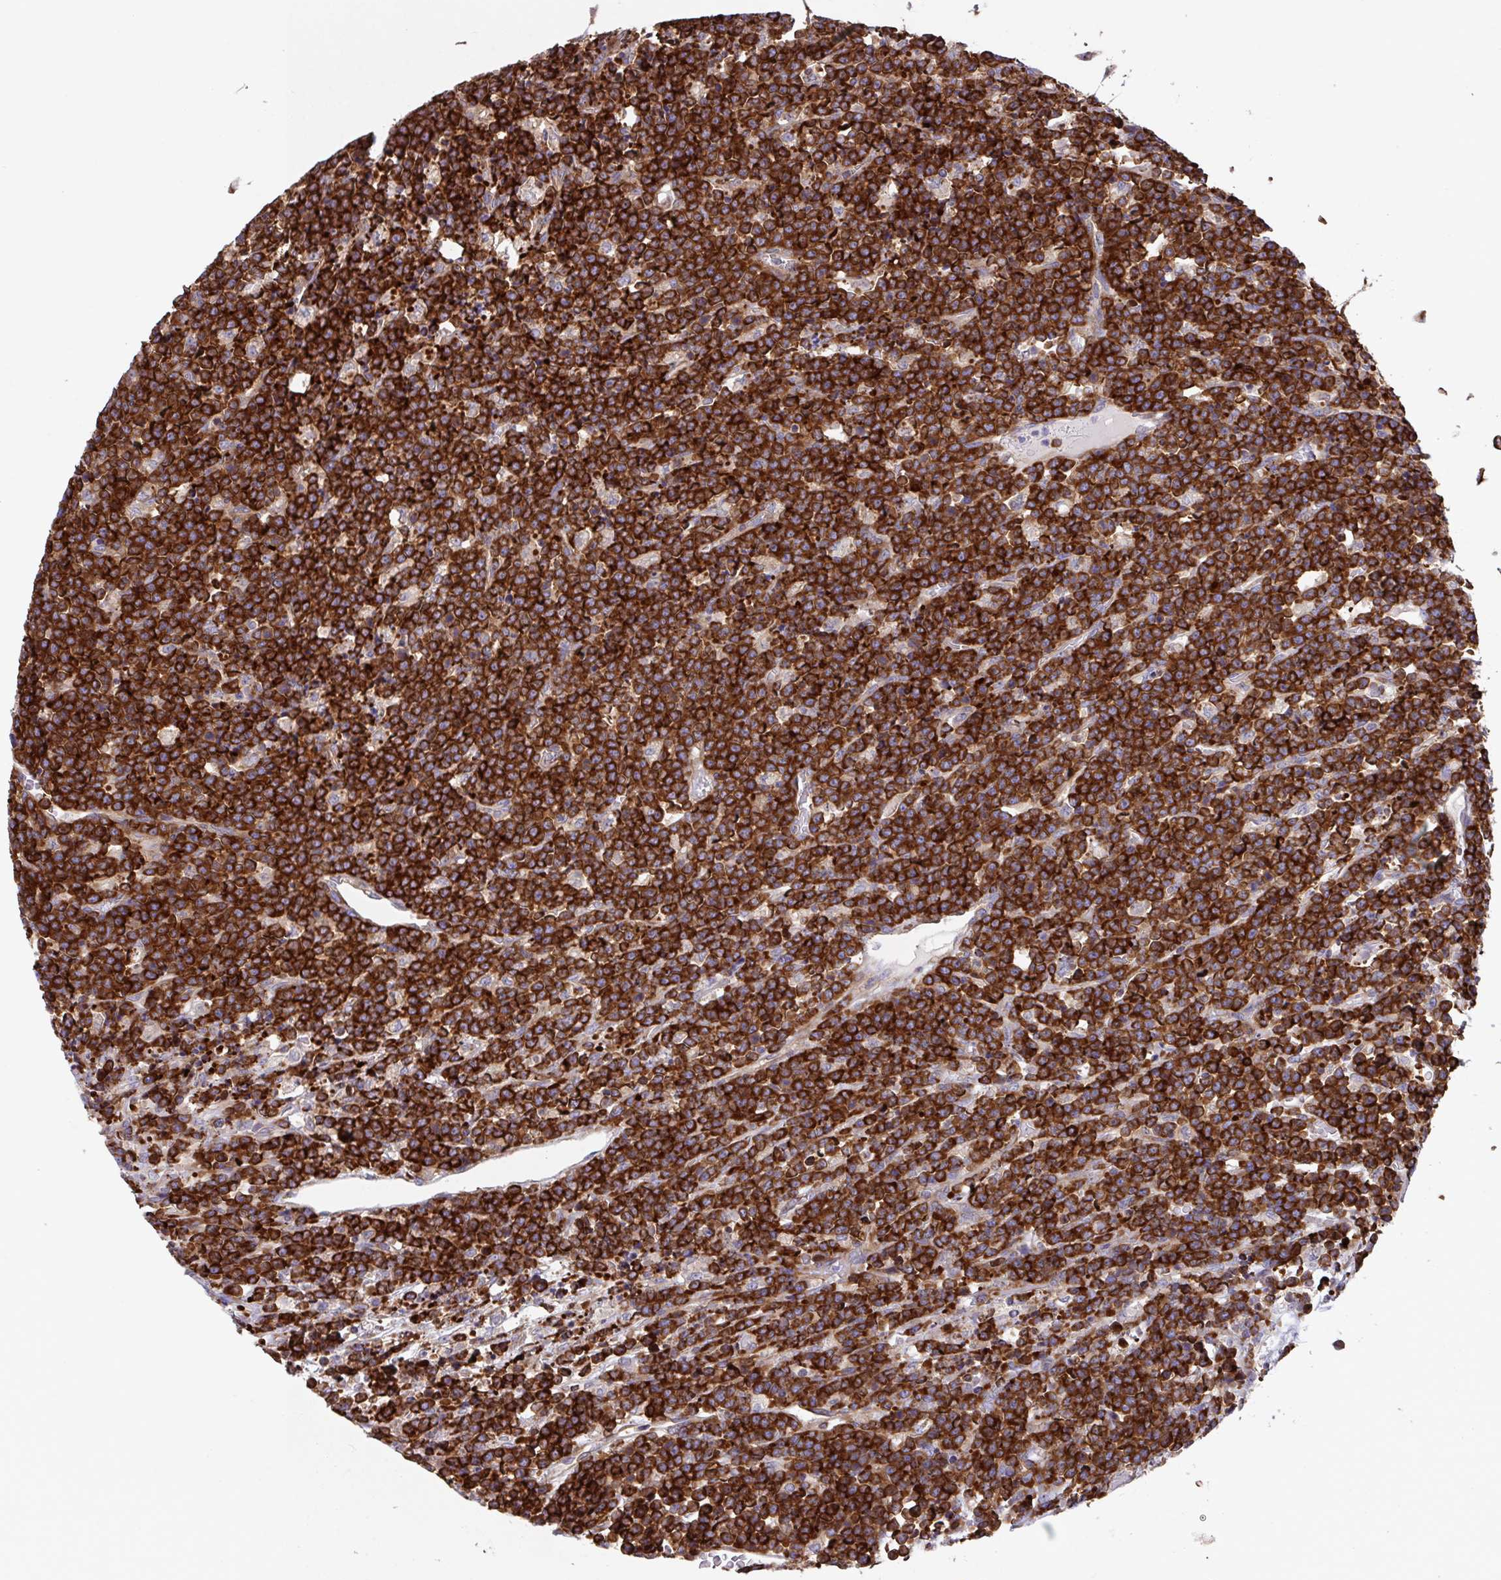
{"staining": {"intensity": "strong", "quantity": ">75%", "location": "cytoplasmic/membranous"}, "tissue": "lymphoma", "cell_type": "Tumor cells", "image_type": "cancer", "snomed": [{"axis": "morphology", "description": "Malignant lymphoma, non-Hodgkin's type, High grade"}, {"axis": "topography", "description": "Ovary"}], "caption": "Immunohistochemical staining of lymphoma displays strong cytoplasmic/membranous protein staining in approximately >75% of tumor cells. The protein of interest is stained brown, and the nuclei are stained in blue (DAB IHC with brightfield microscopy, high magnification).", "gene": "YARS2", "patient": {"sex": "female", "age": 56}}